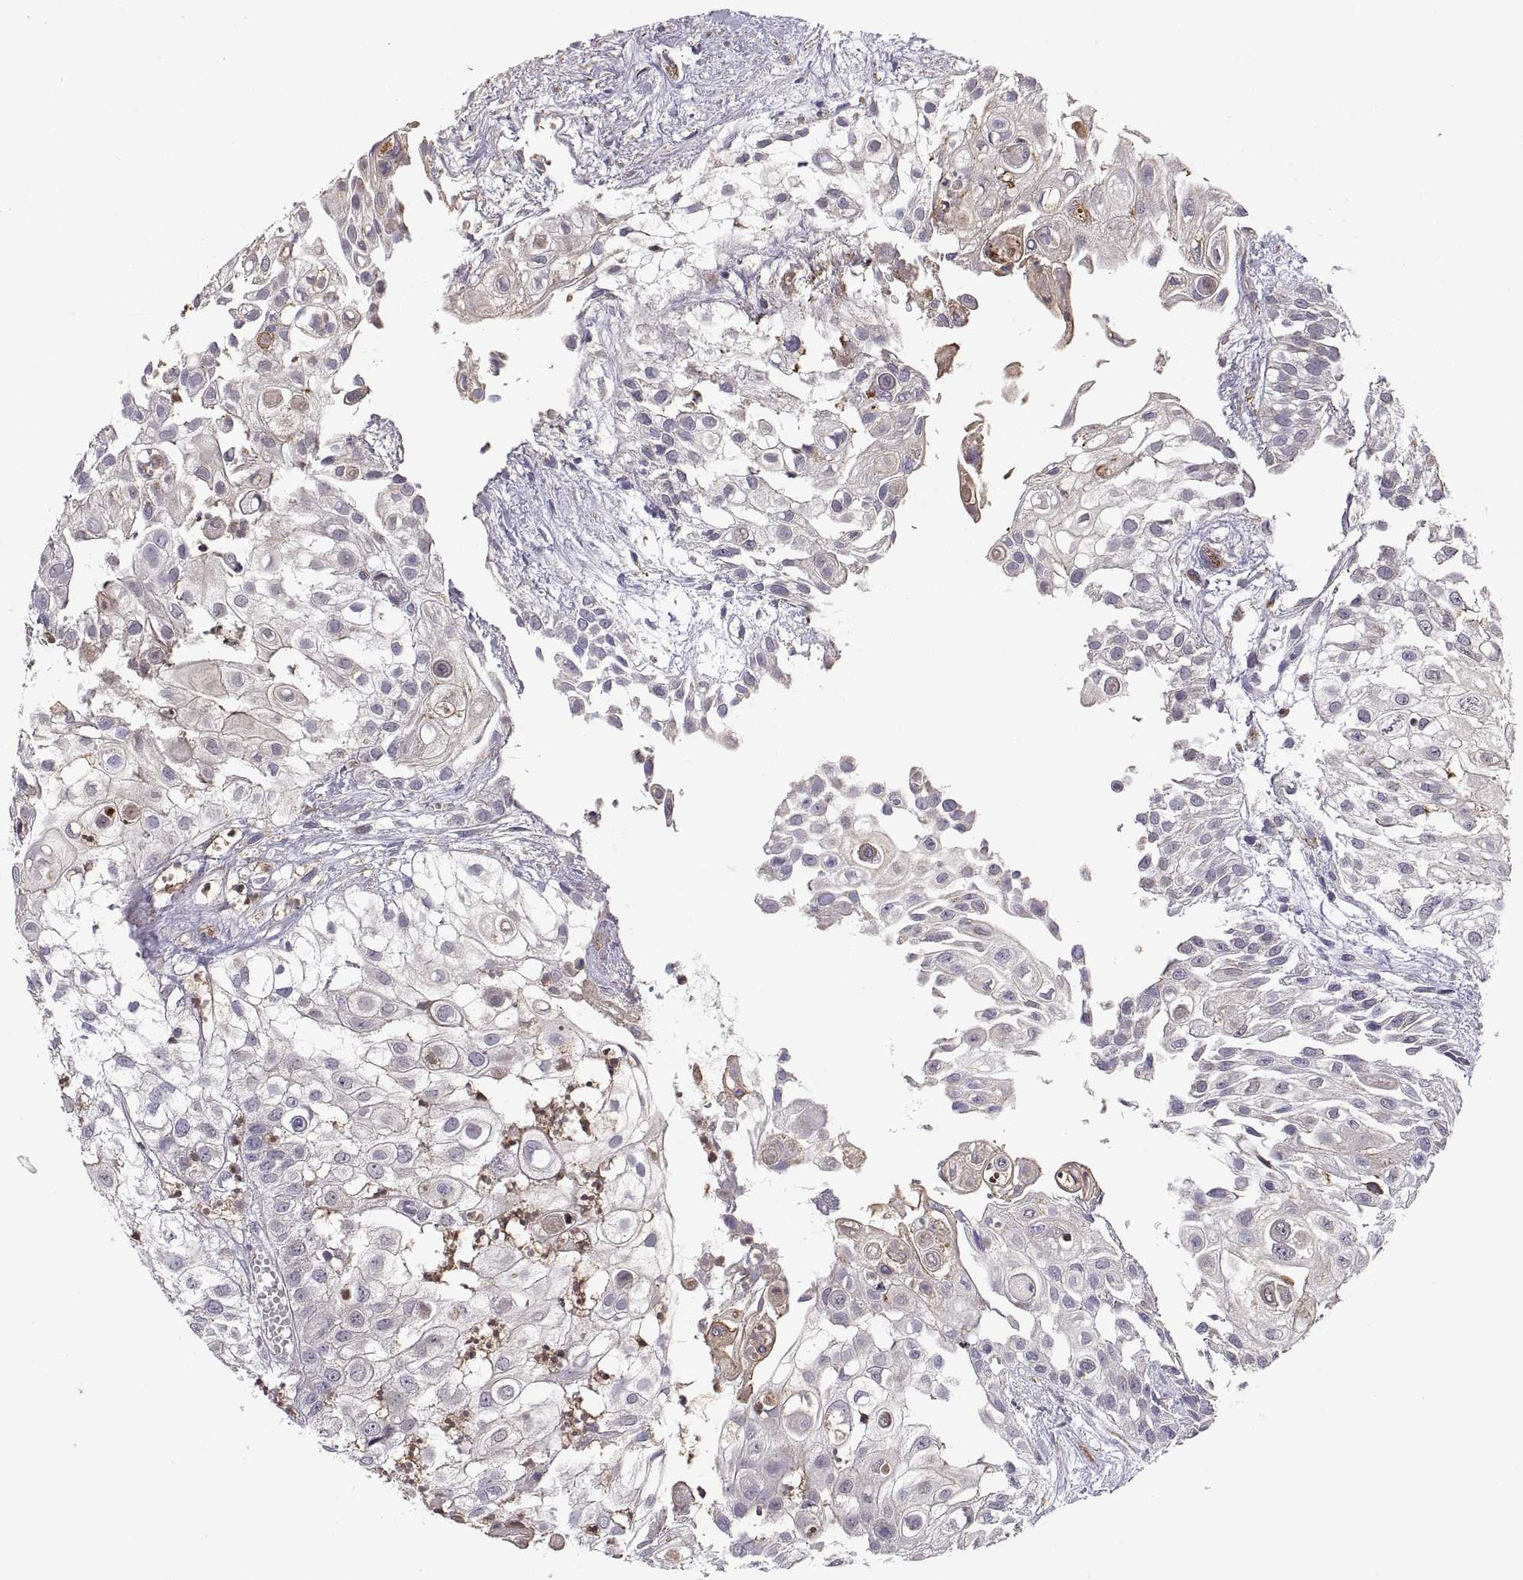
{"staining": {"intensity": "weak", "quantity": "<25%", "location": "cytoplasmic/membranous"}, "tissue": "urothelial cancer", "cell_type": "Tumor cells", "image_type": "cancer", "snomed": [{"axis": "morphology", "description": "Urothelial carcinoma, High grade"}, {"axis": "topography", "description": "Urinary bladder"}], "caption": "Micrograph shows no significant protein staining in tumor cells of urothelial cancer.", "gene": "ACAP1", "patient": {"sex": "female", "age": 79}}